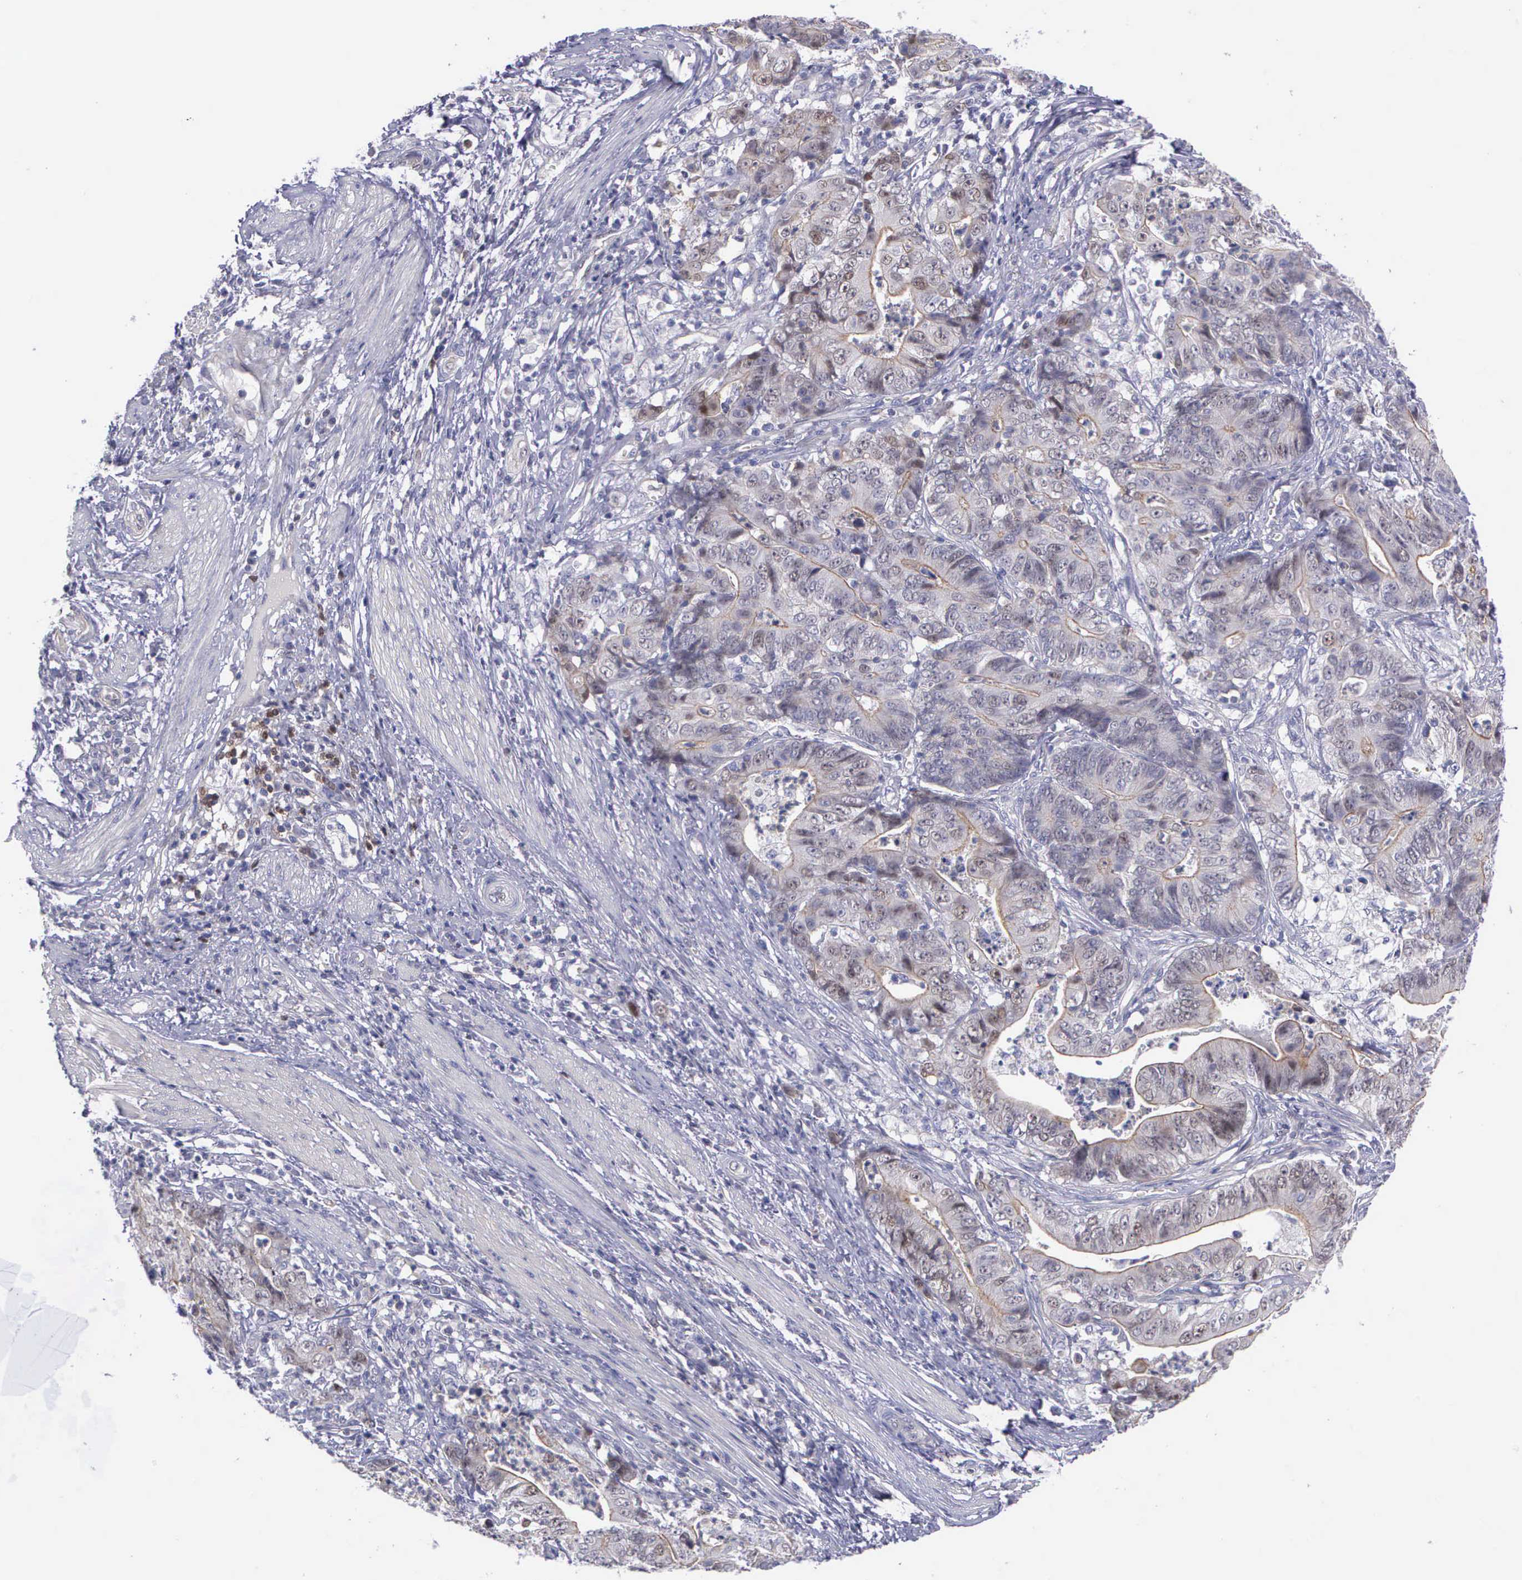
{"staining": {"intensity": "weak", "quantity": "<25%", "location": "cytoplasmic/membranous"}, "tissue": "stomach cancer", "cell_type": "Tumor cells", "image_type": "cancer", "snomed": [{"axis": "morphology", "description": "Adenocarcinoma, NOS"}, {"axis": "topography", "description": "Stomach, lower"}], "caption": "There is no significant positivity in tumor cells of stomach cancer.", "gene": "MICAL3", "patient": {"sex": "female", "age": 86}}